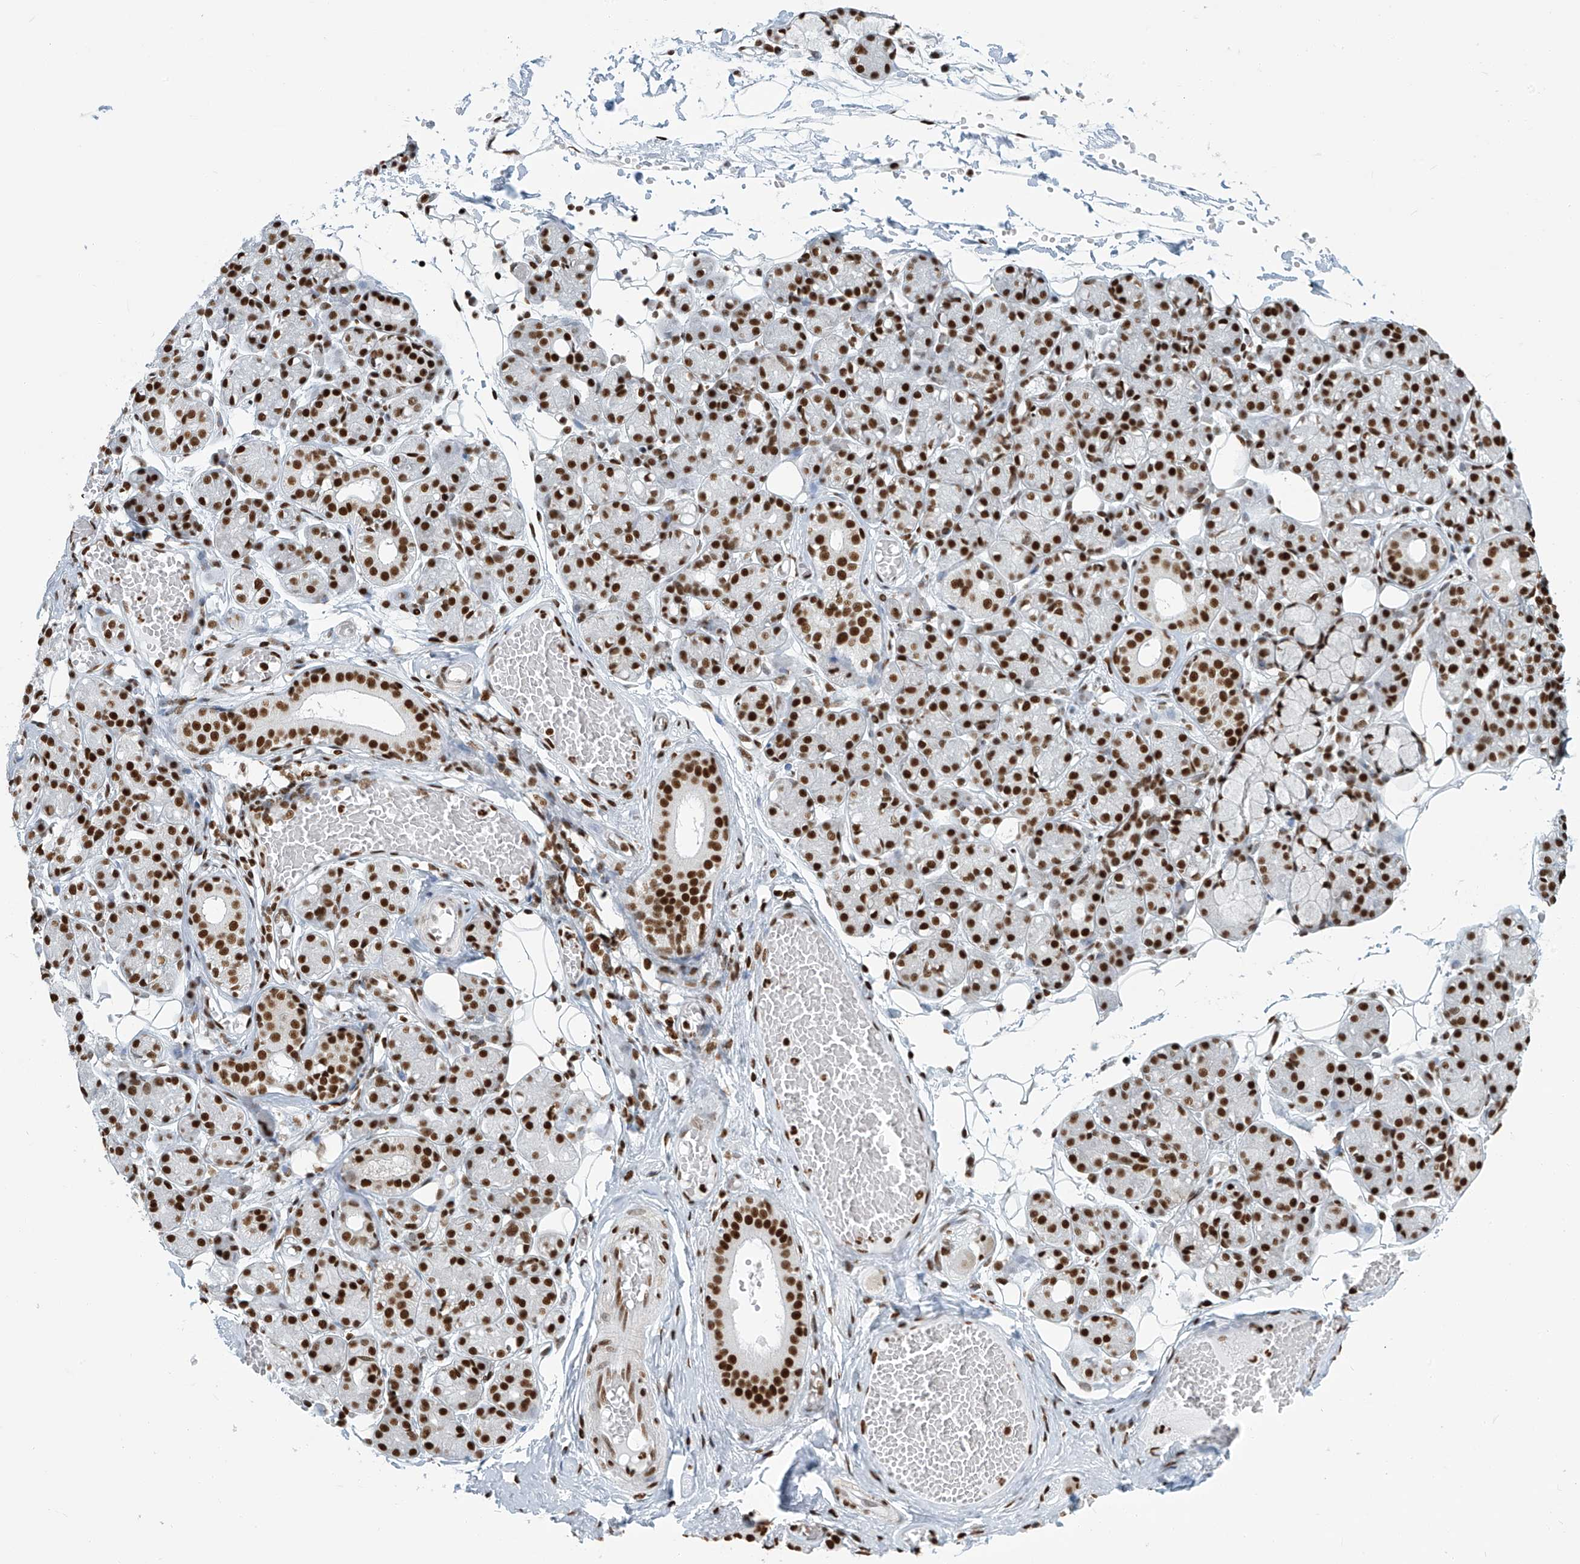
{"staining": {"intensity": "strong", "quantity": ">75%", "location": "nuclear"}, "tissue": "salivary gland", "cell_type": "Glandular cells", "image_type": "normal", "snomed": [{"axis": "morphology", "description": "Normal tissue, NOS"}, {"axis": "topography", "description": "Salivary gland"}], "caption": "Strong nuclear staining for a protein is seen in approximately >75% of glandular cells of benign salivary gland using IHC.", "gene": "ENSG00000257390", "patient": {"sex": "male", "age": 63}}